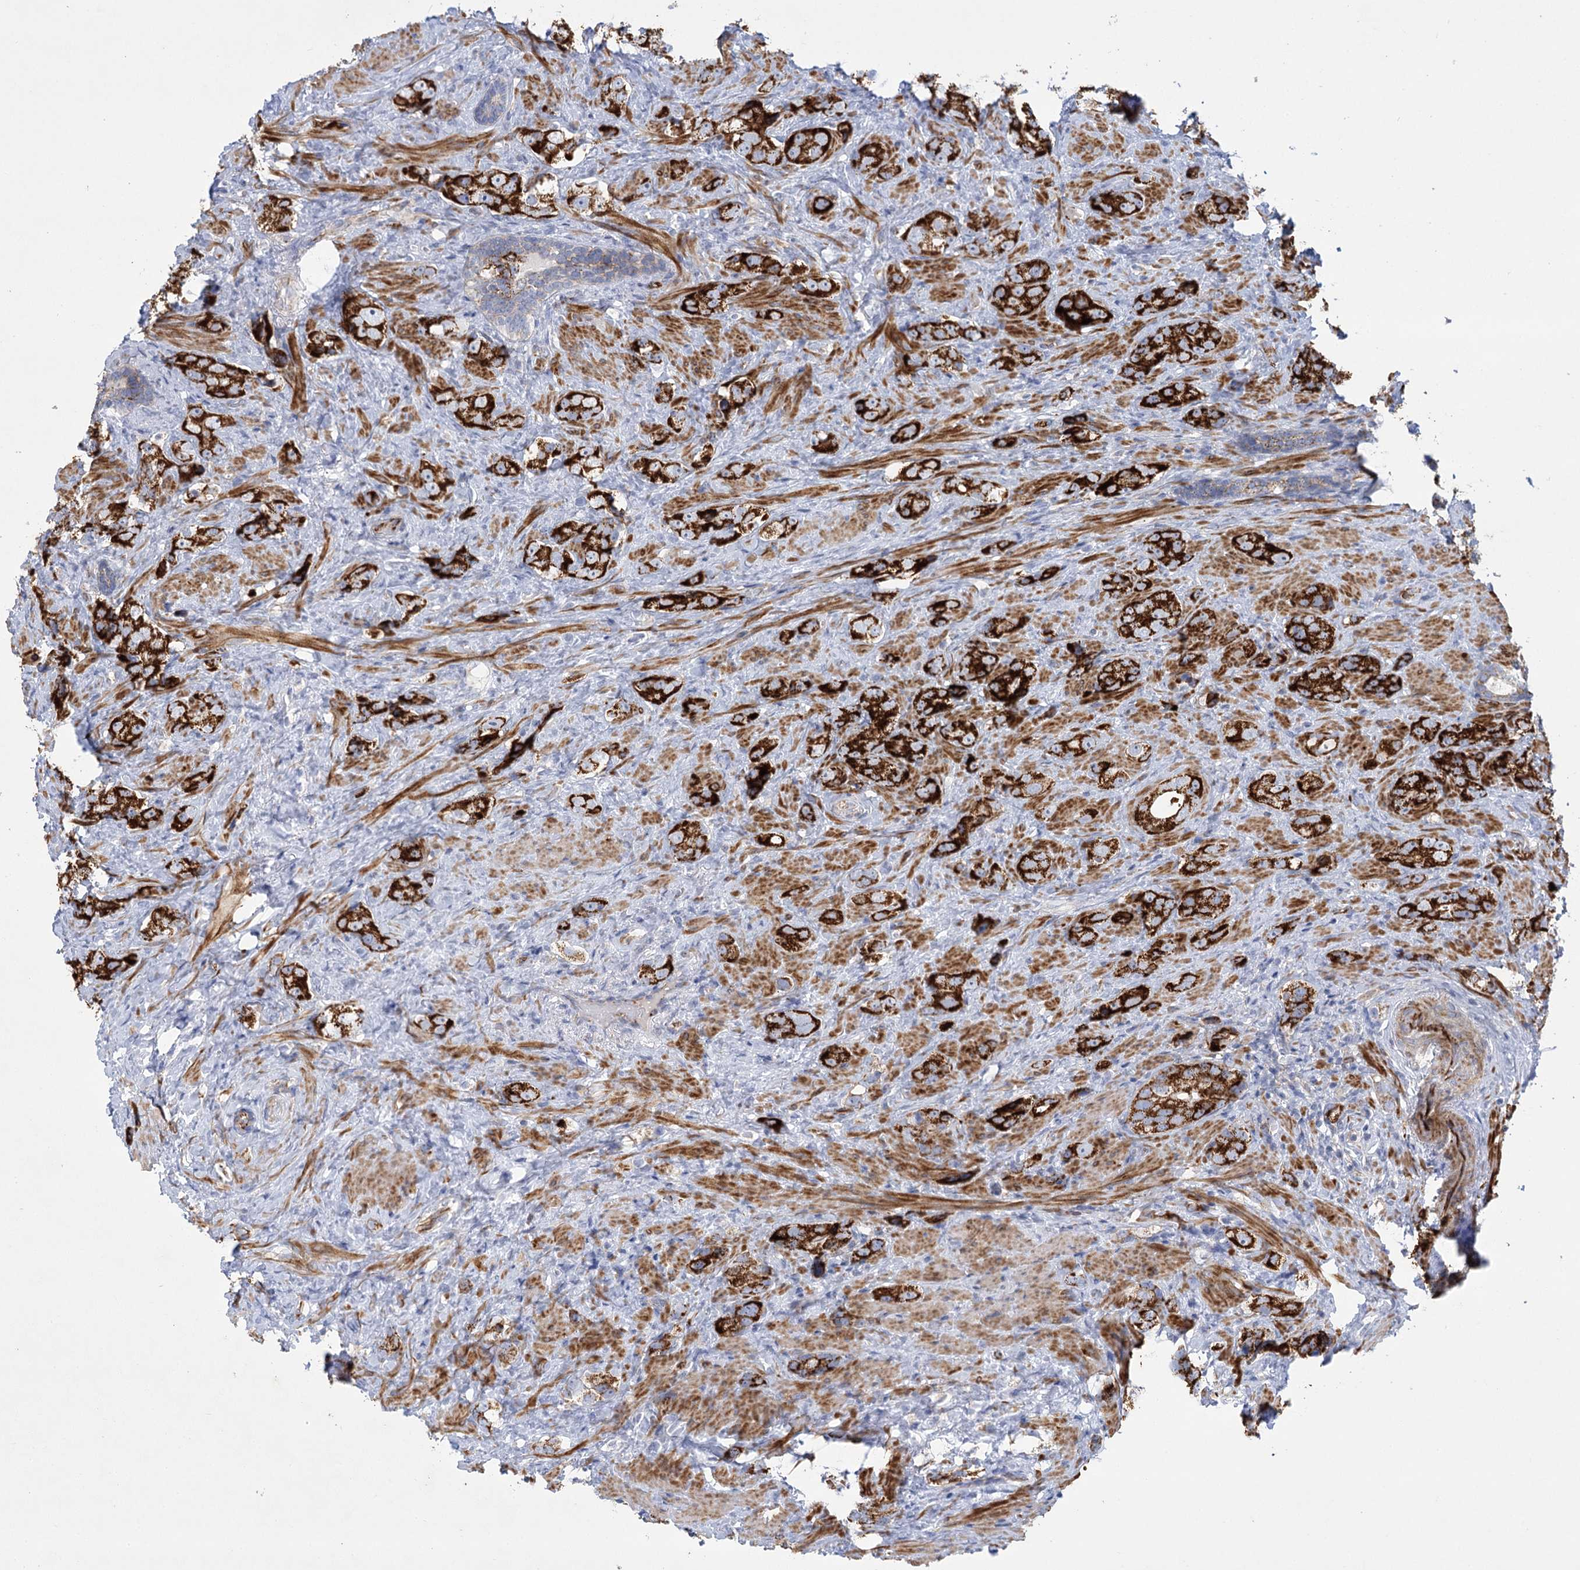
{"staining": {"intensity": "strong", "quantity": ">75%", "location": "cytoplasmic/membranous"}, "tissue": "prostate cancer", "cell_type": "Tumor cells", "image_type": "cancer", "snomed": [{"axis": "morphology", "description": "Adenocarcinoma, High grade"}, {"axis": "topography", "description": "Prostate"}], "caption": "High-magnification brightfield microscopy of prostate high-grade adenocarcinoma stained with DAB (brown) and counterstained with hematoxylin (blue). tumor cells exhibit strong cytoplasmic/membranous expression is appreciated in about>75% of cells. Using DAB (brown) and hematoxylin (blue) stains, captured at high magnification using brightfield microscopy.", "gene": "DHTKD1", "patient": {"sex": "male", "age": 63}}